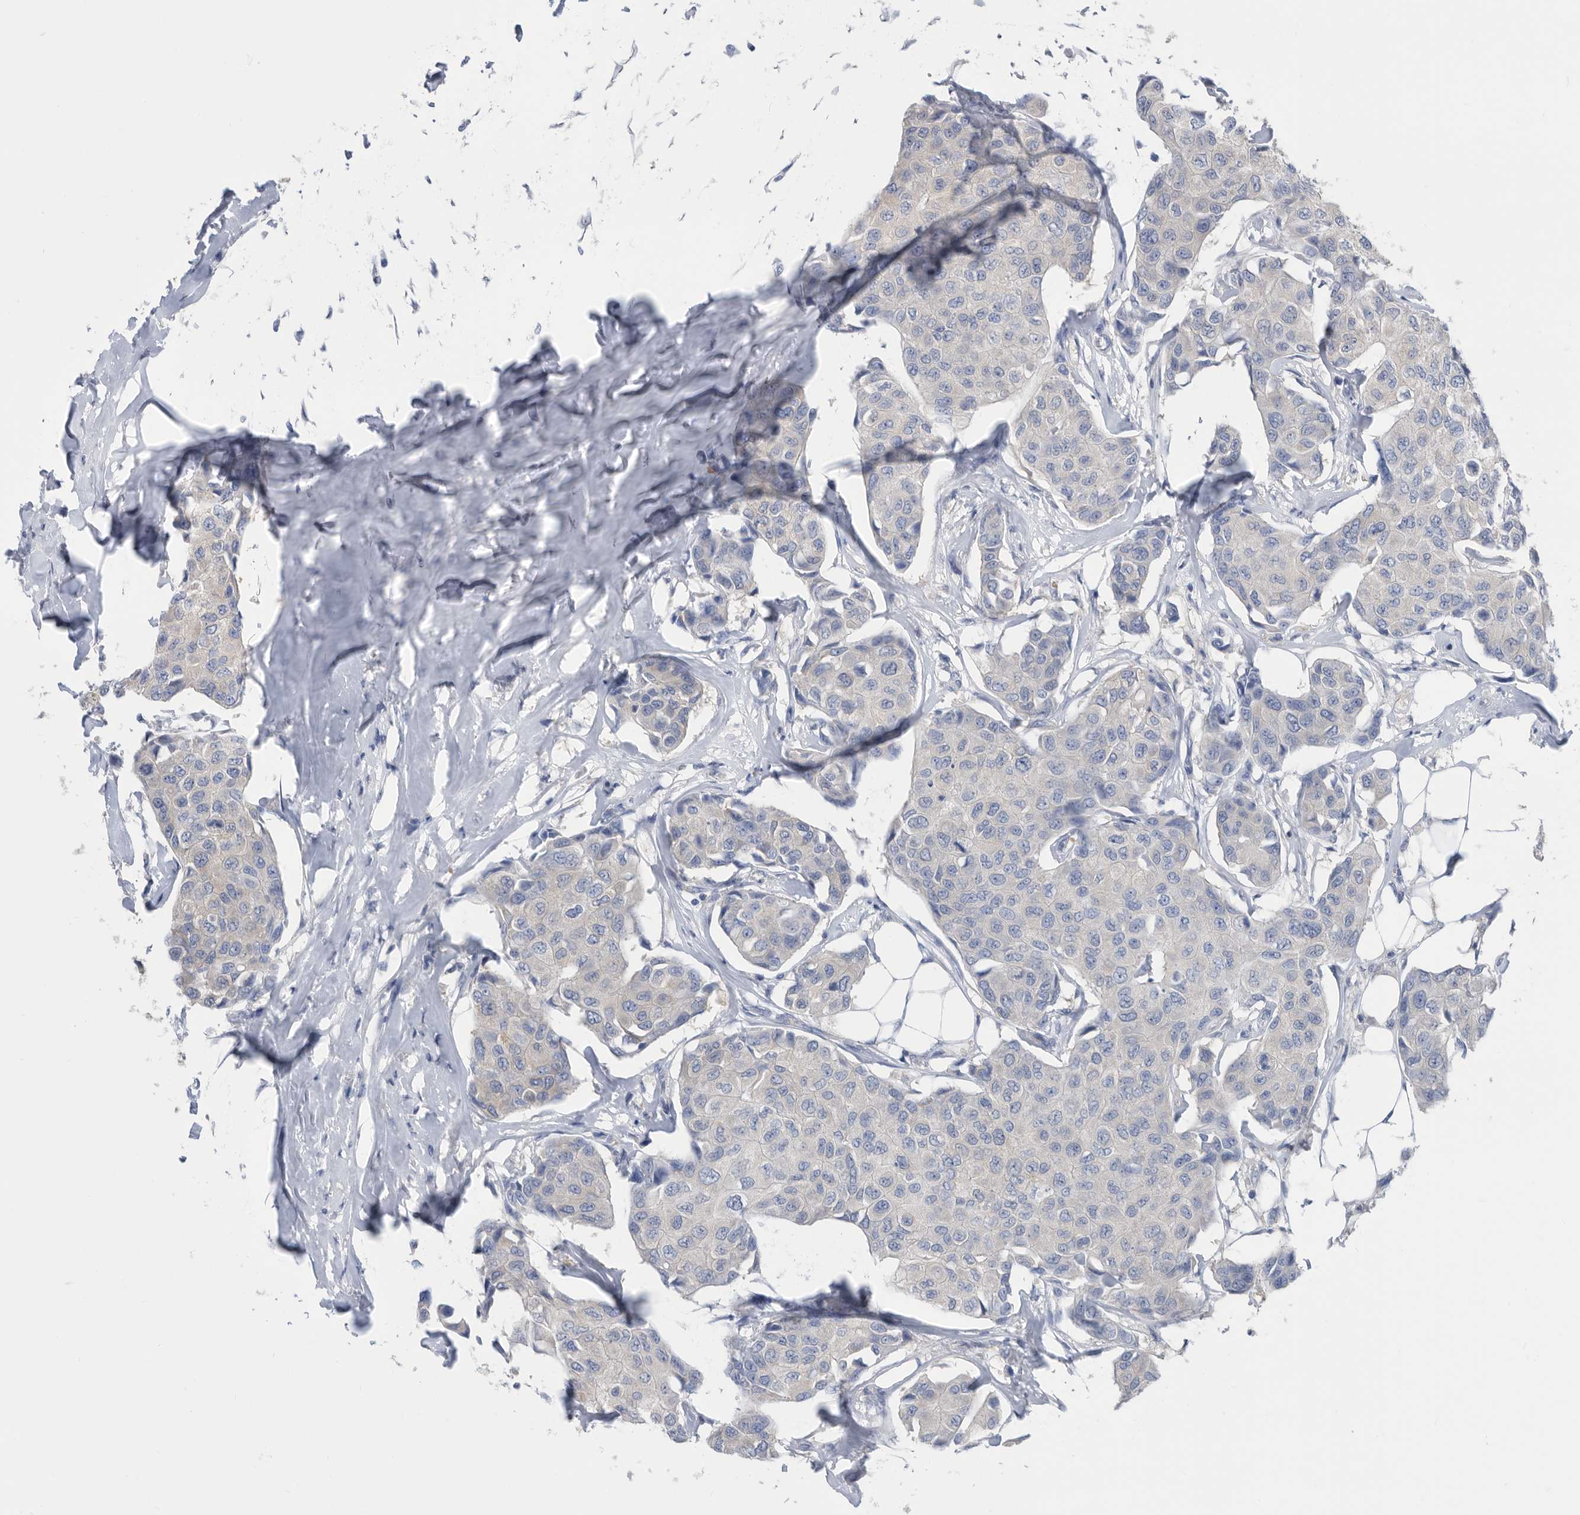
{"staining": {"intensity": "negative", "quantity": "none", "location": "none"}, "tissue": "breast cancer", "cell_type": "Tumor cells", "image_type": "cancer", "snomed": [{"axis": "morphology", "description": "Duct carcinoma"}, {"axis": "topography", "description": "Breast"}], "caption": "IHC histopathology image of human breast cancer (infiltrating ductal carcinoma) stained for a protein (brown), which reveals no staining in tumor cells. (DAB IHC, high magnification).", "gene": "CCT4", "patient": {"sex": "female", "age": 80}}